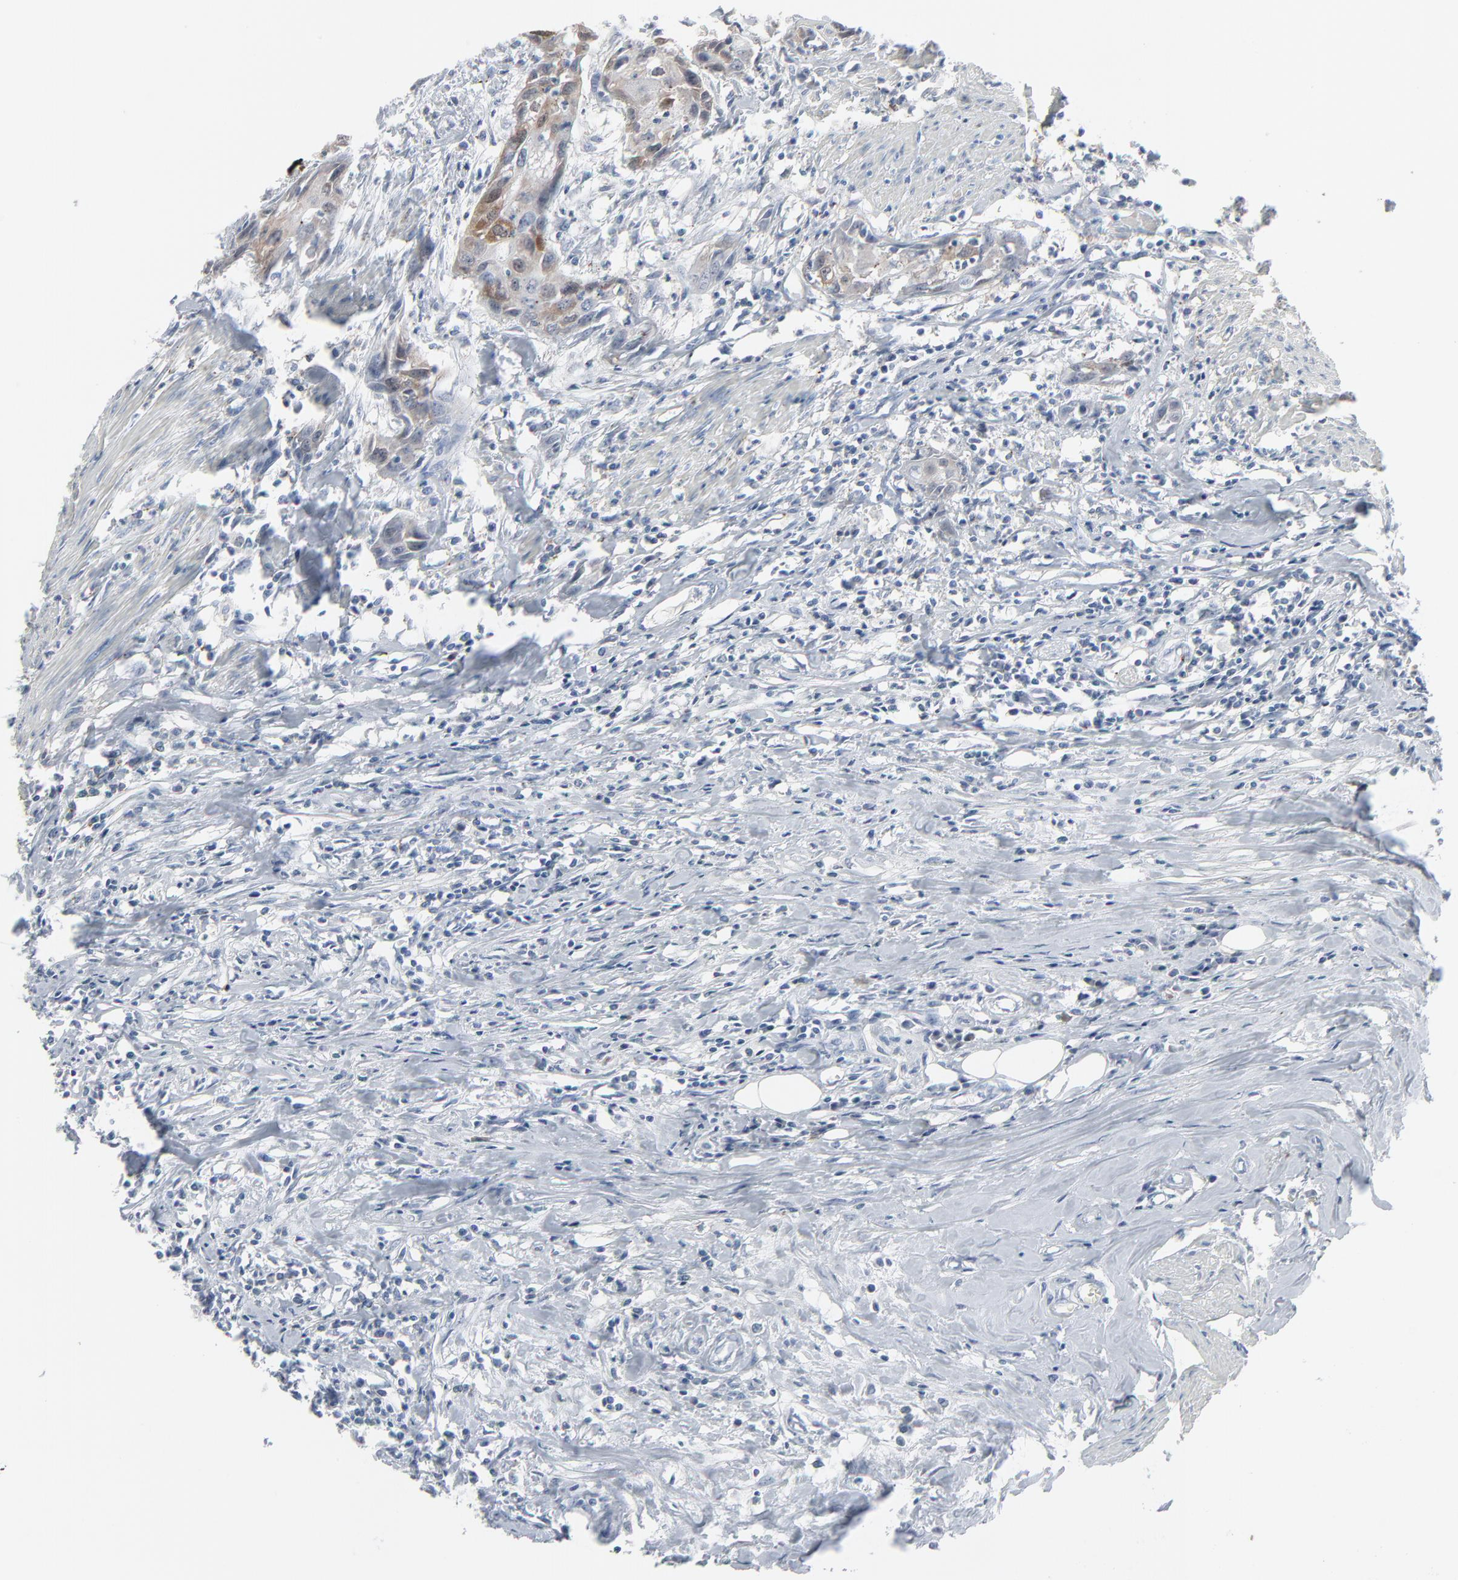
{"staining": {"intensity": "moderate", "quantity": "25%-75%", "location": "cytoplasmic/membranous"}, "tissue": "urothelial cancer", "cell_type": "Tumor cells", "image_type": "cancer", "snomed": [{"axis": "morphology", "description": "Urothelial carcinoma, High grade"}, {"axis": "topography", "description": "Urinary bladder"}], "caption": "High-grade urothelial carcinoma tissue exhibits moderate cytoplasmic/membranous expression in approximately 25%-75% of tumor cells, visualized by immunohistochemistry.", "gene": "PHGDH", "patient": {"sex": "male", "age": 54}}